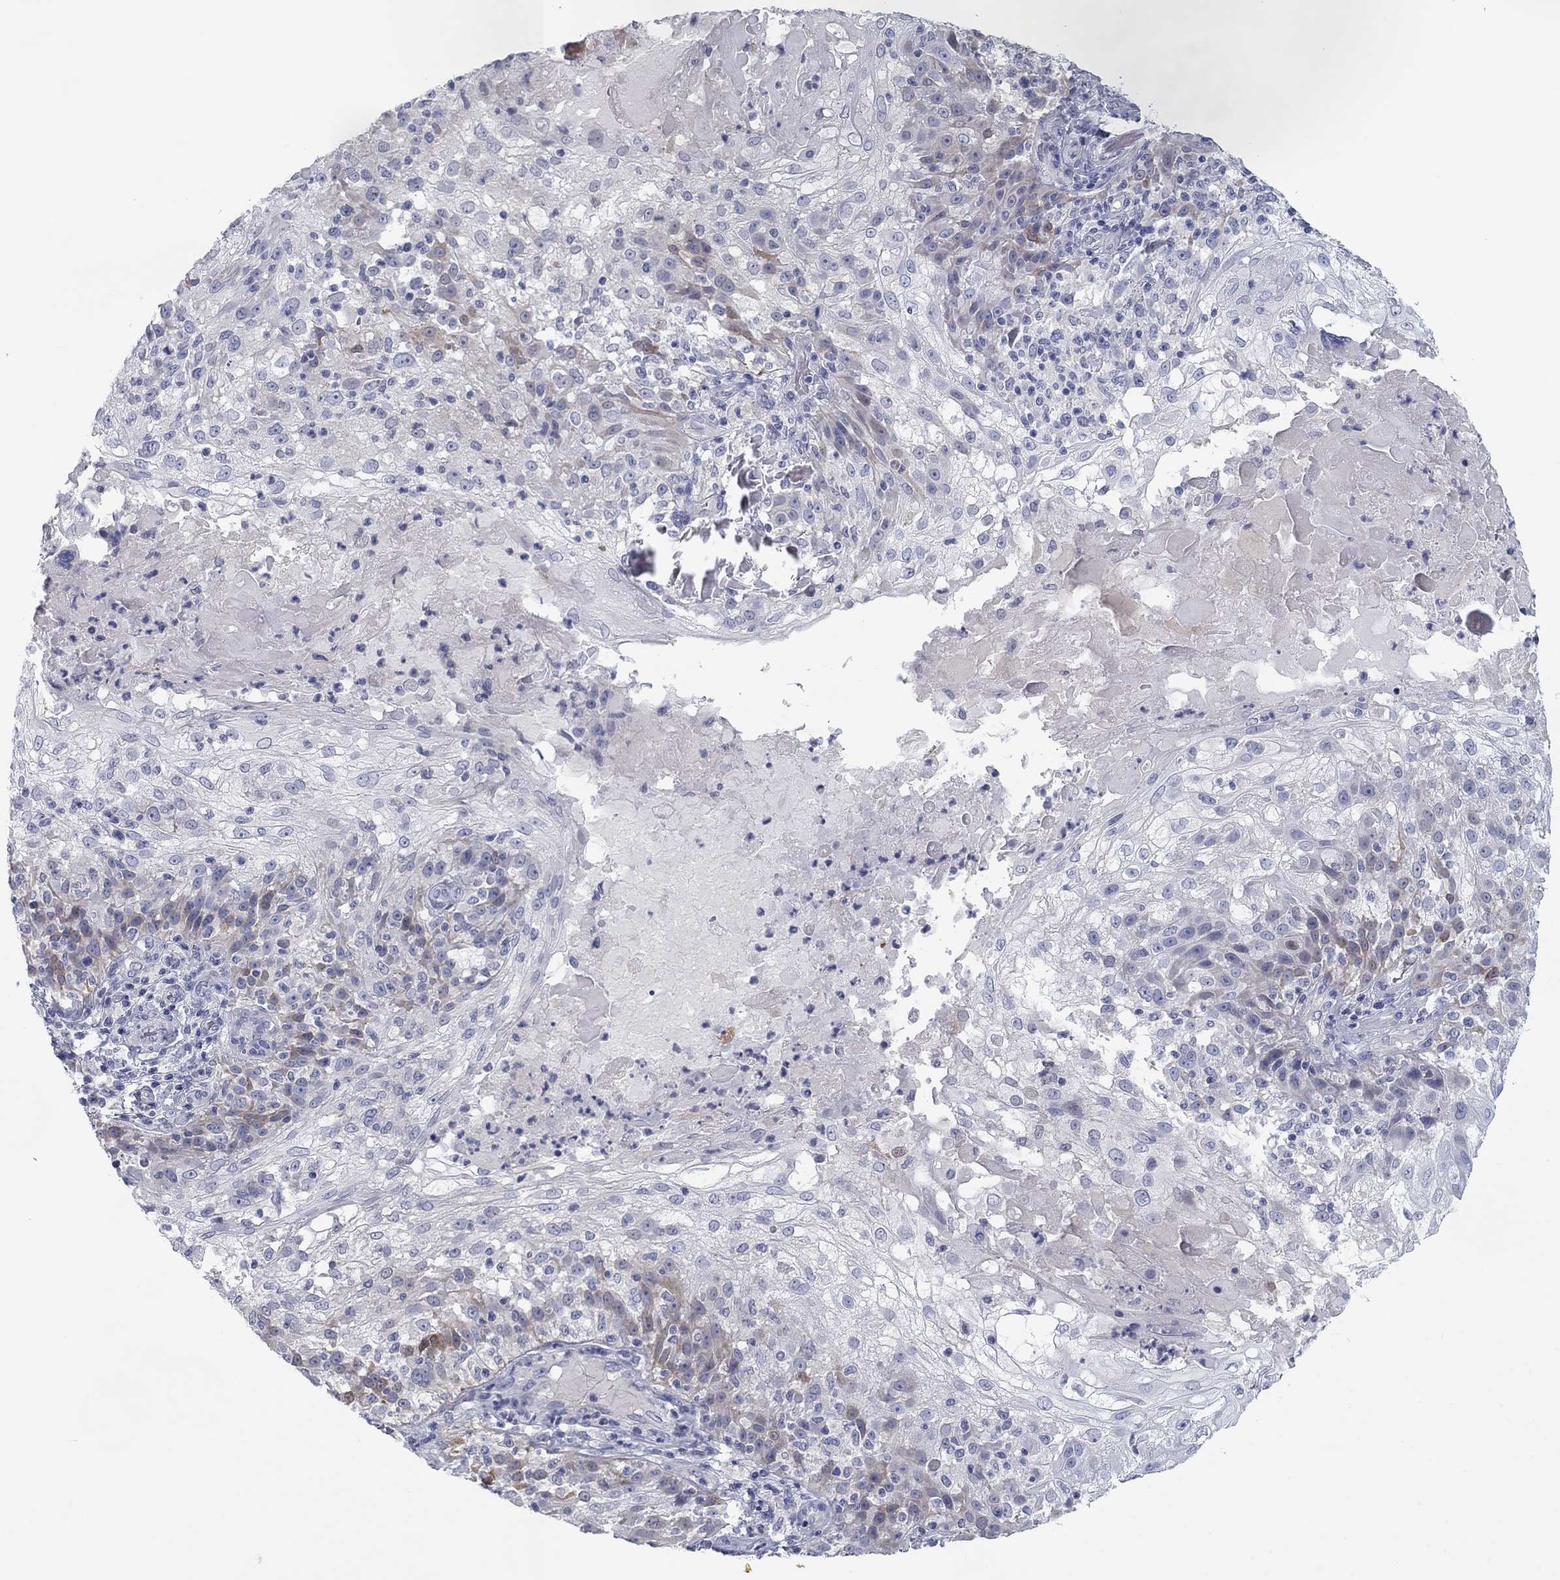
{"staining": {"intensity": "weak", "quantity": "25%-75%", "location": "cytoplasmic/membranous"}, "tissue": "skin cancer", "cell_type": "Tumor cells", "image_type": "cancer", "snomed": [{"axis": "morphology", "description": "Normal tissue, NOS"}, {"axis": "morphology", "description": "Squamous cell carcinoma, NOS"}, {"axis": "topography", "description": "Skin"}], "caption": "Immunohistochemistry image of squamous cell carcinoma (skin) stained for a protein (brown), which displays low levels of weak cytoplasmic/membranous expression in approximately 25%-75% of tumor cells.", "gene": "CALB1", "patient": {"sex": "female", "age": 83}}